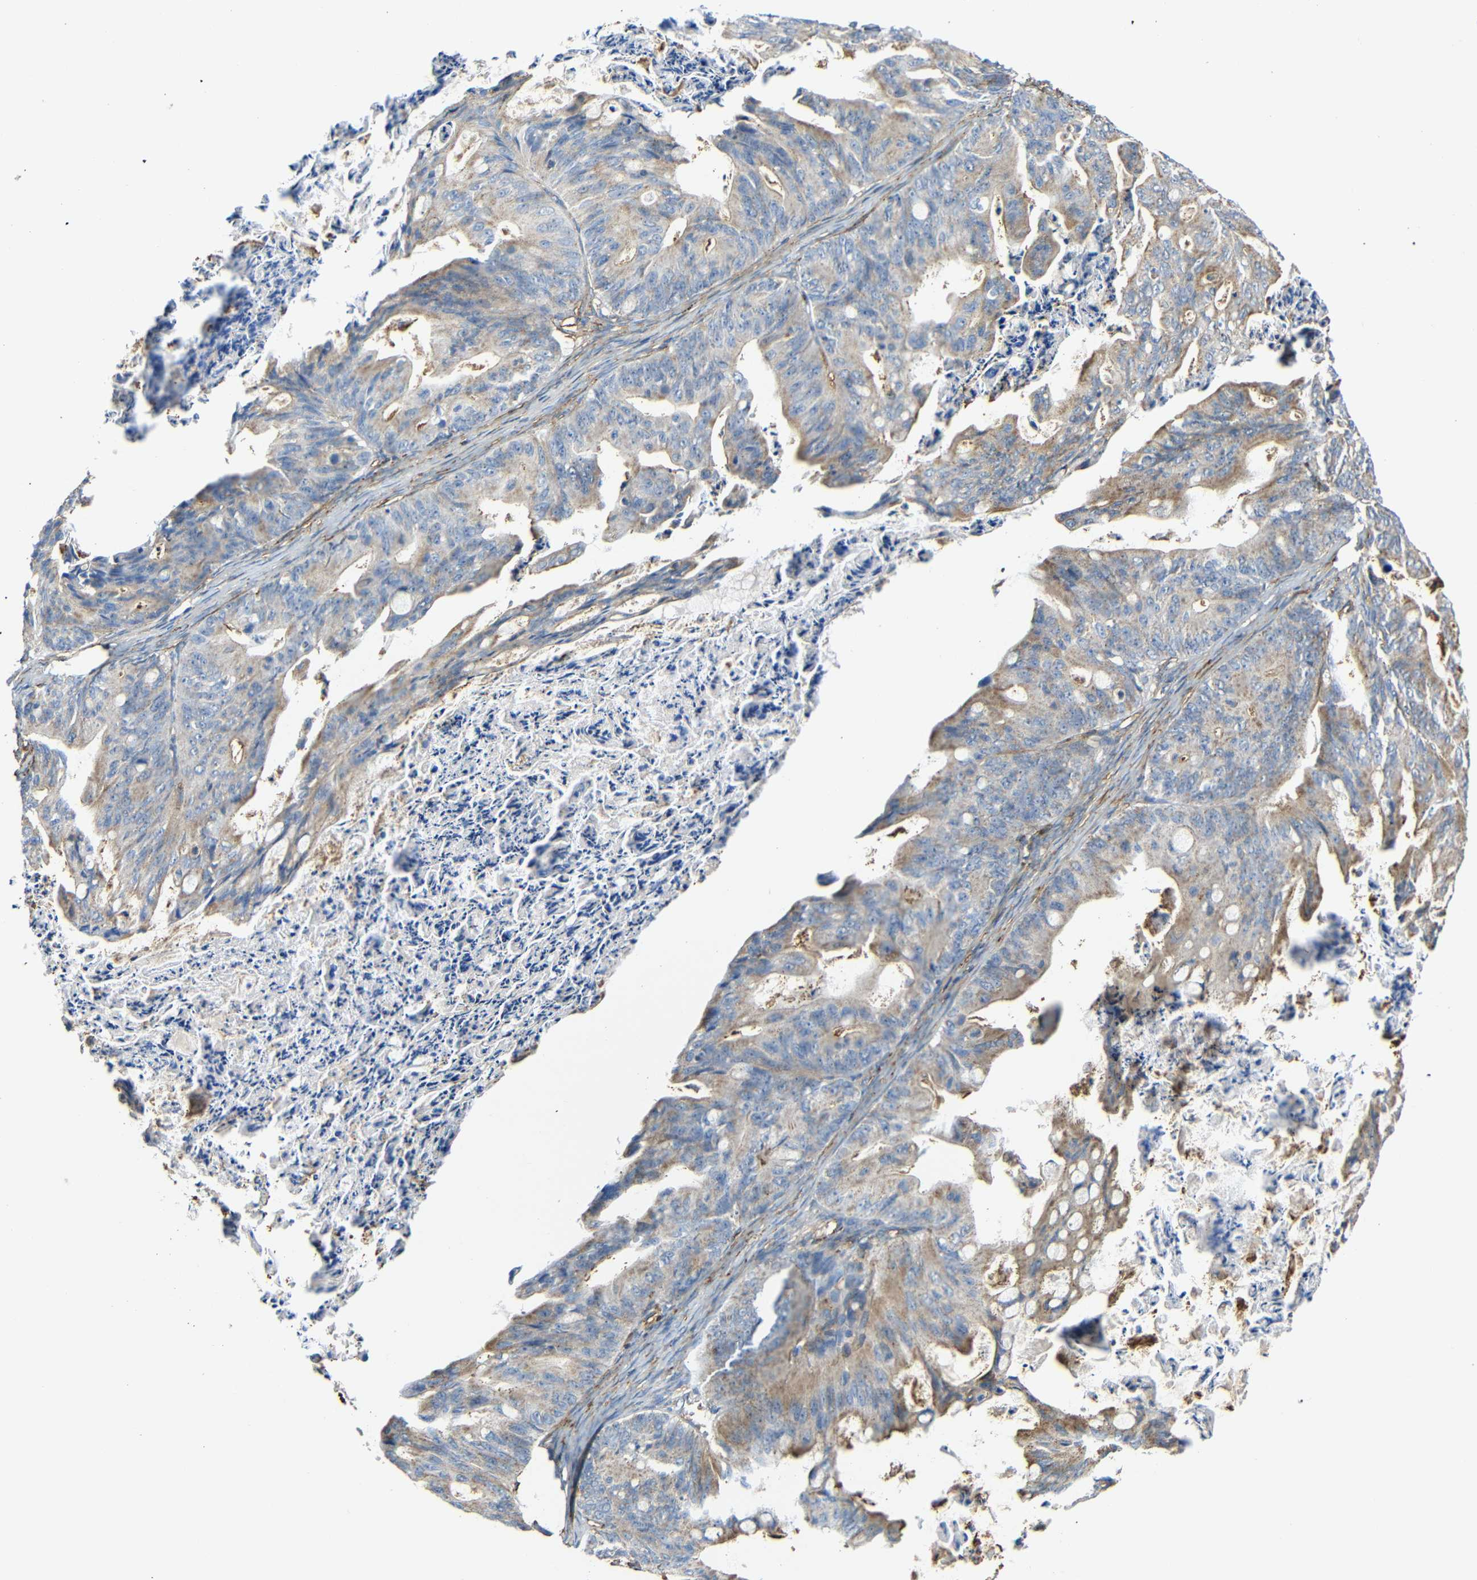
{"staining": {"intensity": "moderate", "quantity": ">75%", "location": "cytoplasmic/membranous"}, "tissue": "ovarian cancer", "cell_type": "Tumor cells", "image_type": "cancer", "snomed": [{"axis": "morphology", "description": "Cystadenocarcinoma, mucinous, NOS"}, {"axis": "topography", "description": "Ovary"}], "caption": "DAB immunohistochemical staining of ovarian mucinous cystadenocarcinoma reveals moderate cytoplasmic/membranous protein expression in about >75% of tumor cells.", "gene": "IGSF10", "patient": {"sex": "female", "age": 37}}